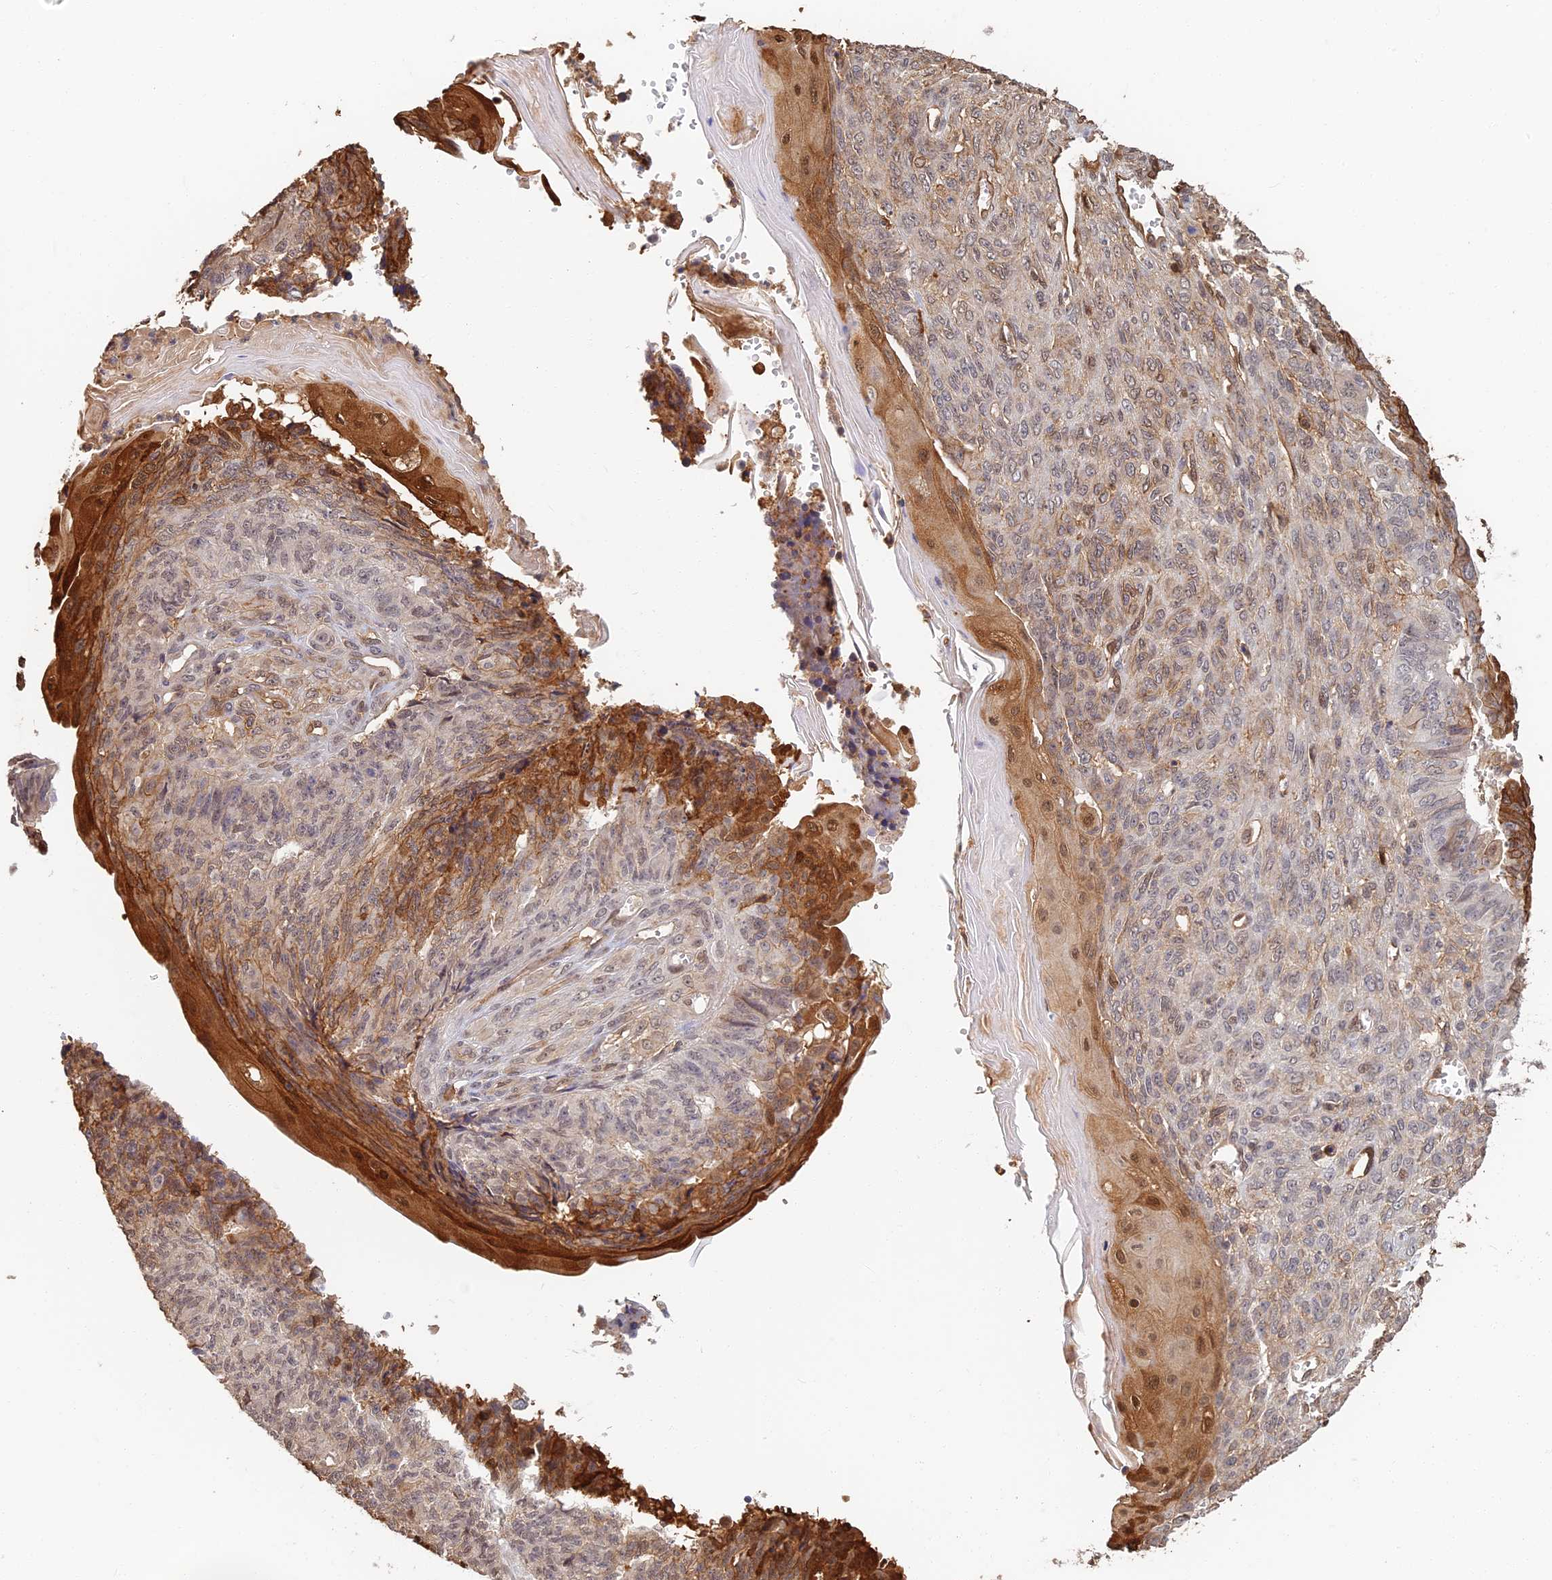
{"staining": {"intensity": "strong", "quantity": "<25%", "location": "cytoplasmic/membranous"}, "tissue": "endometrial cancer", "cell_type": "Tumor cells", "image_type": "cancer", "snomed": [{"axis": "morphology", "description": "Adenocarcinoma, NOS"}, {"axis": "topography", "description": "Endometrium"}], "caption": "Approximately <25% of tumor cells in human endometrial cancer (adenocarcinoma) display strong cytoplasmic/membranous protein staining as visualized by brown immunohistochemical staining.", "gene": "LRRN3", "patient": {"sex": "female", "age": 32}}